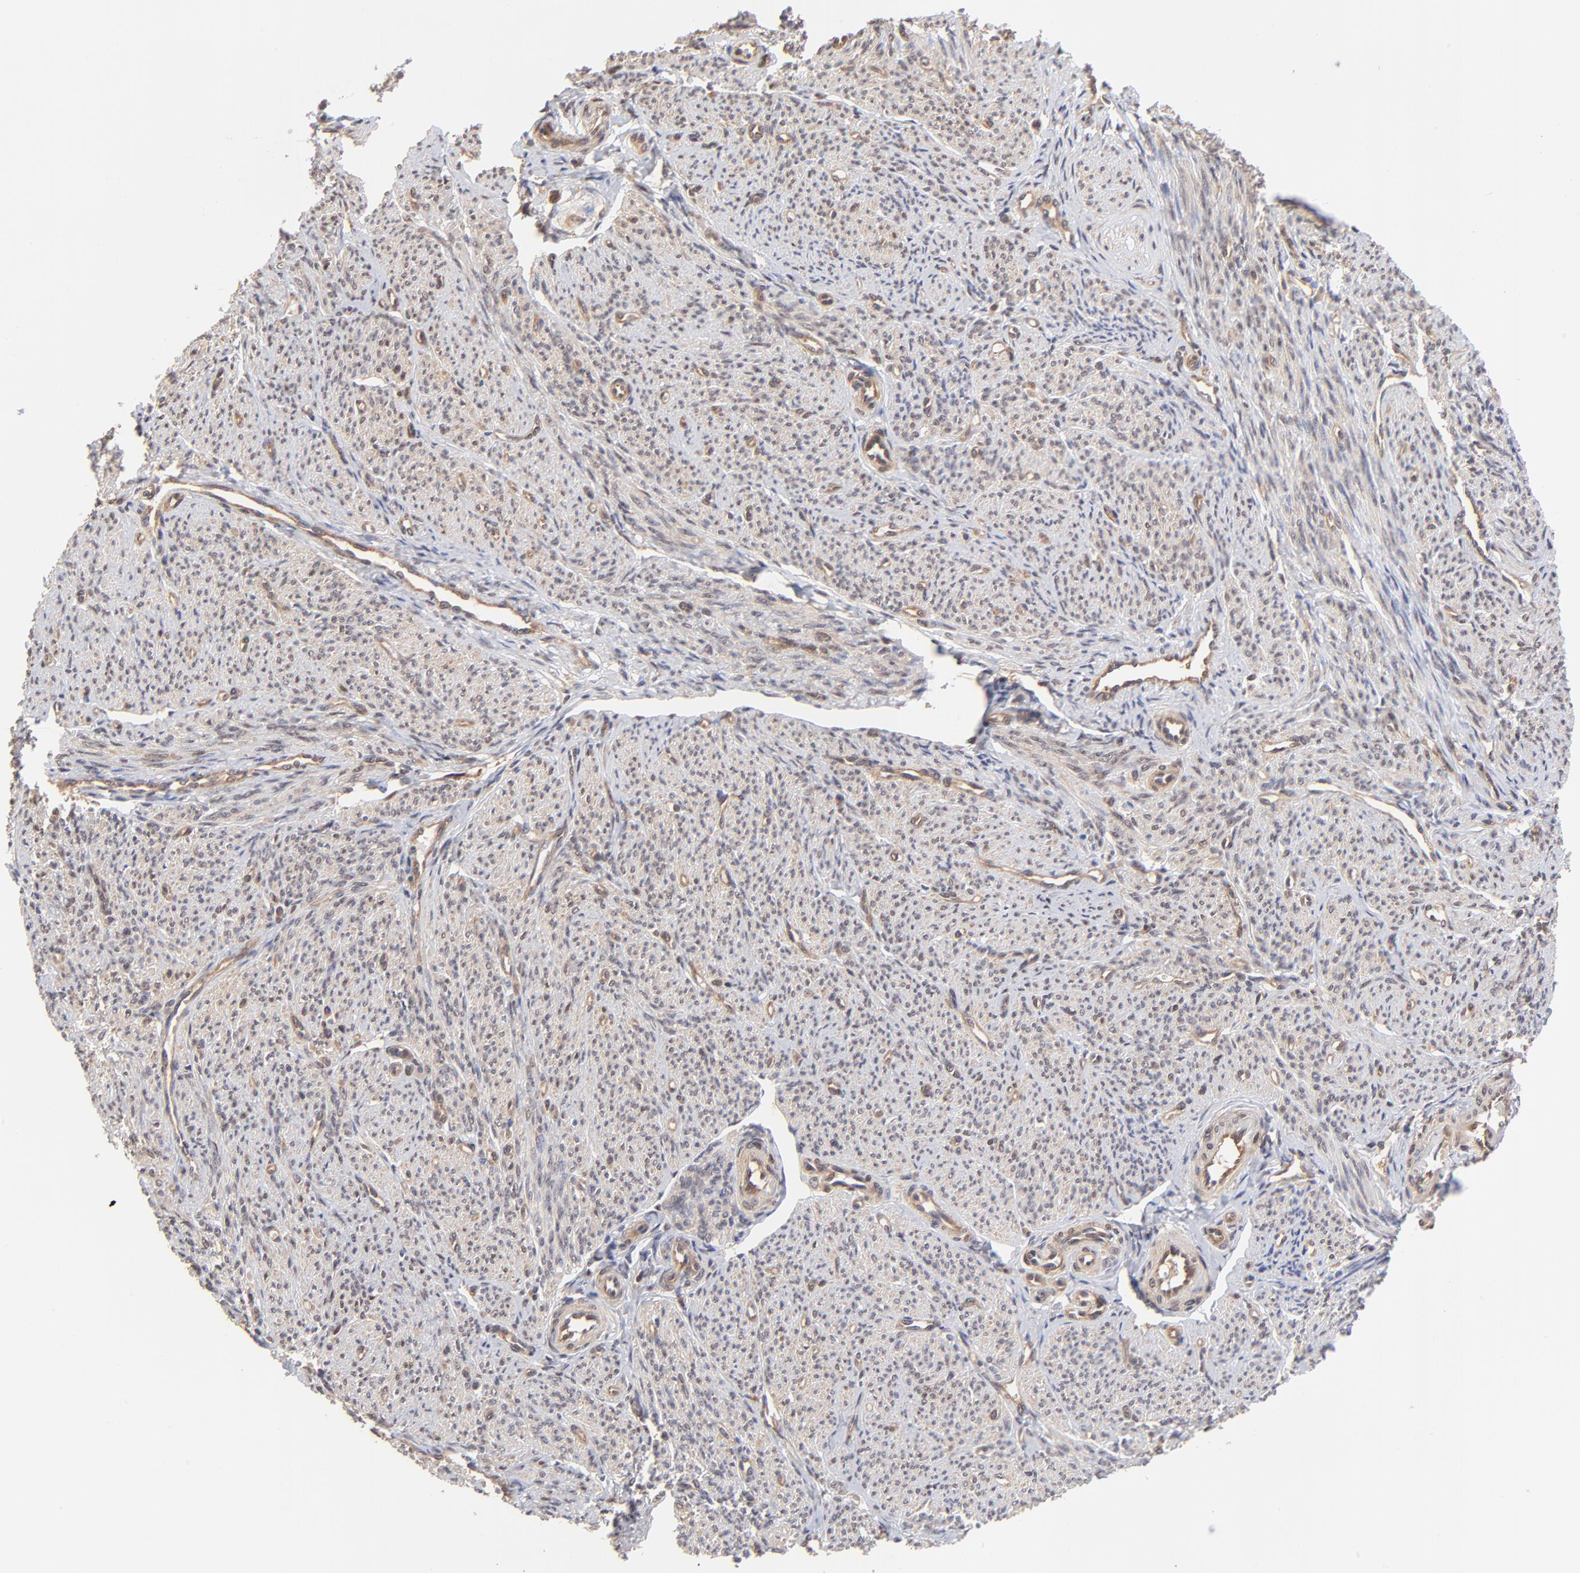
{"staining": {"intensity": "weak", "quantity": "25%-75%", "location": "cytoplasmic/membranous,nuclear"}, "tissue": "smooth muscle", "cell_type": "Smooth muscle cells", "image_type": "normal", "snomed": [{"axis": "morphology", "description": "Normal tissue, NOS"}, {"axis": "topography", "description": "Smooth muscle"}], "caption": "DAB (3,3'-diaminobenzidine) immunohistochemical staining of benign human smooth muscle reveals weak cytoplasmic/membranous,nuclear protein staining in approximately 25%-75% of smooth muscle cells.", "gene": "PSMC4", "patient": {"sex": "female", "age": 65}}